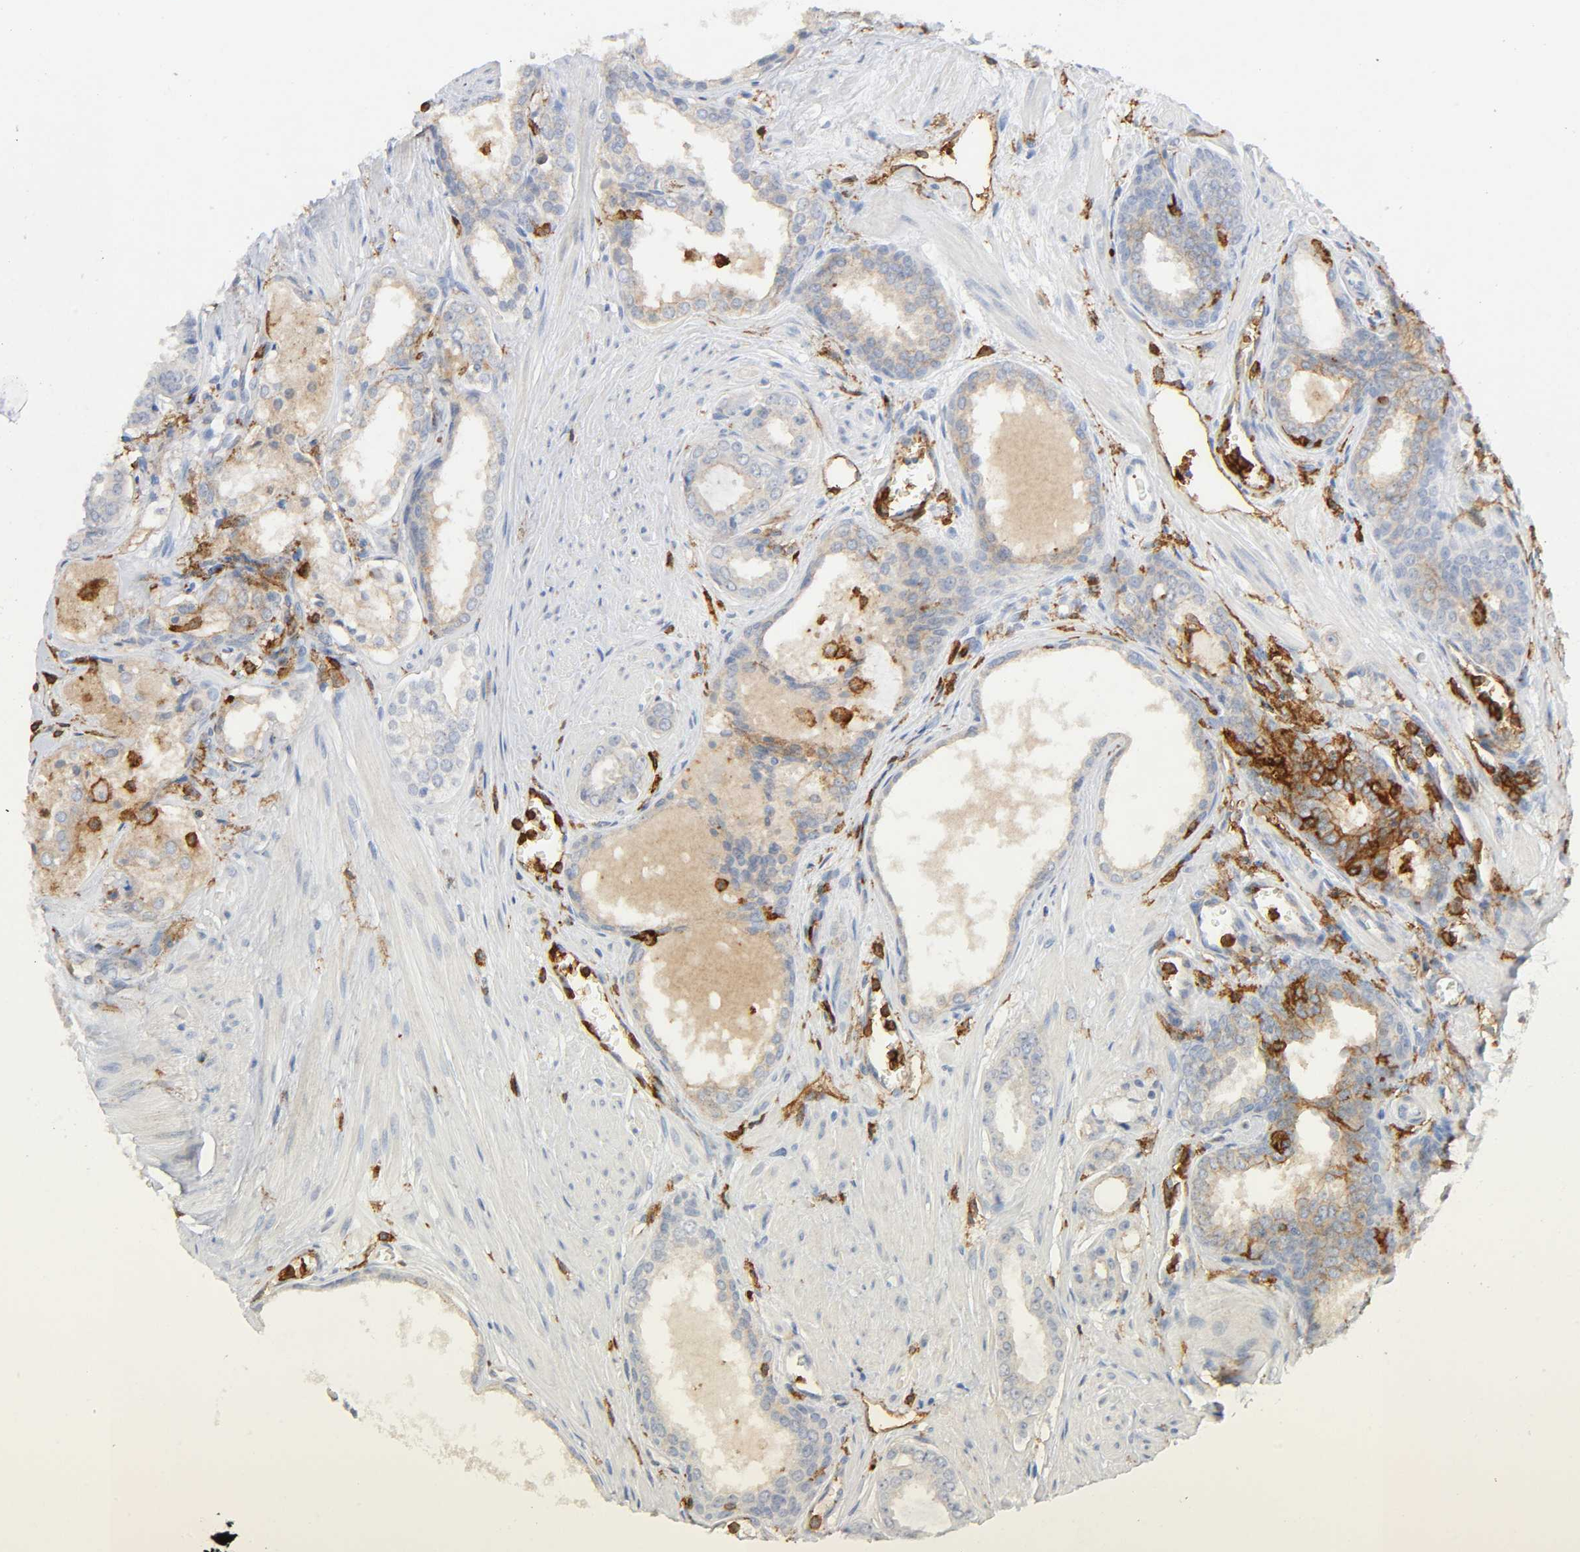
{"staining": {"intensity": "negative", "quantity": "none", "location": "none"}, "tissue": "prostate cancer", "cell_type": "Tumor cells", "image_type": "cancer", "snomed": [{"axis": "morphology", "description": "Adenocarcinoma, Low grade"}, {"axis": "topography", "description": "Prostate"}], "caption": "This is an IHC micrograph of adenocarcinoma (low-grade) (prostate). There is no expression in tumor cells.", "gene": "LYN", "patient": {"sex": "male", "age": 57}}